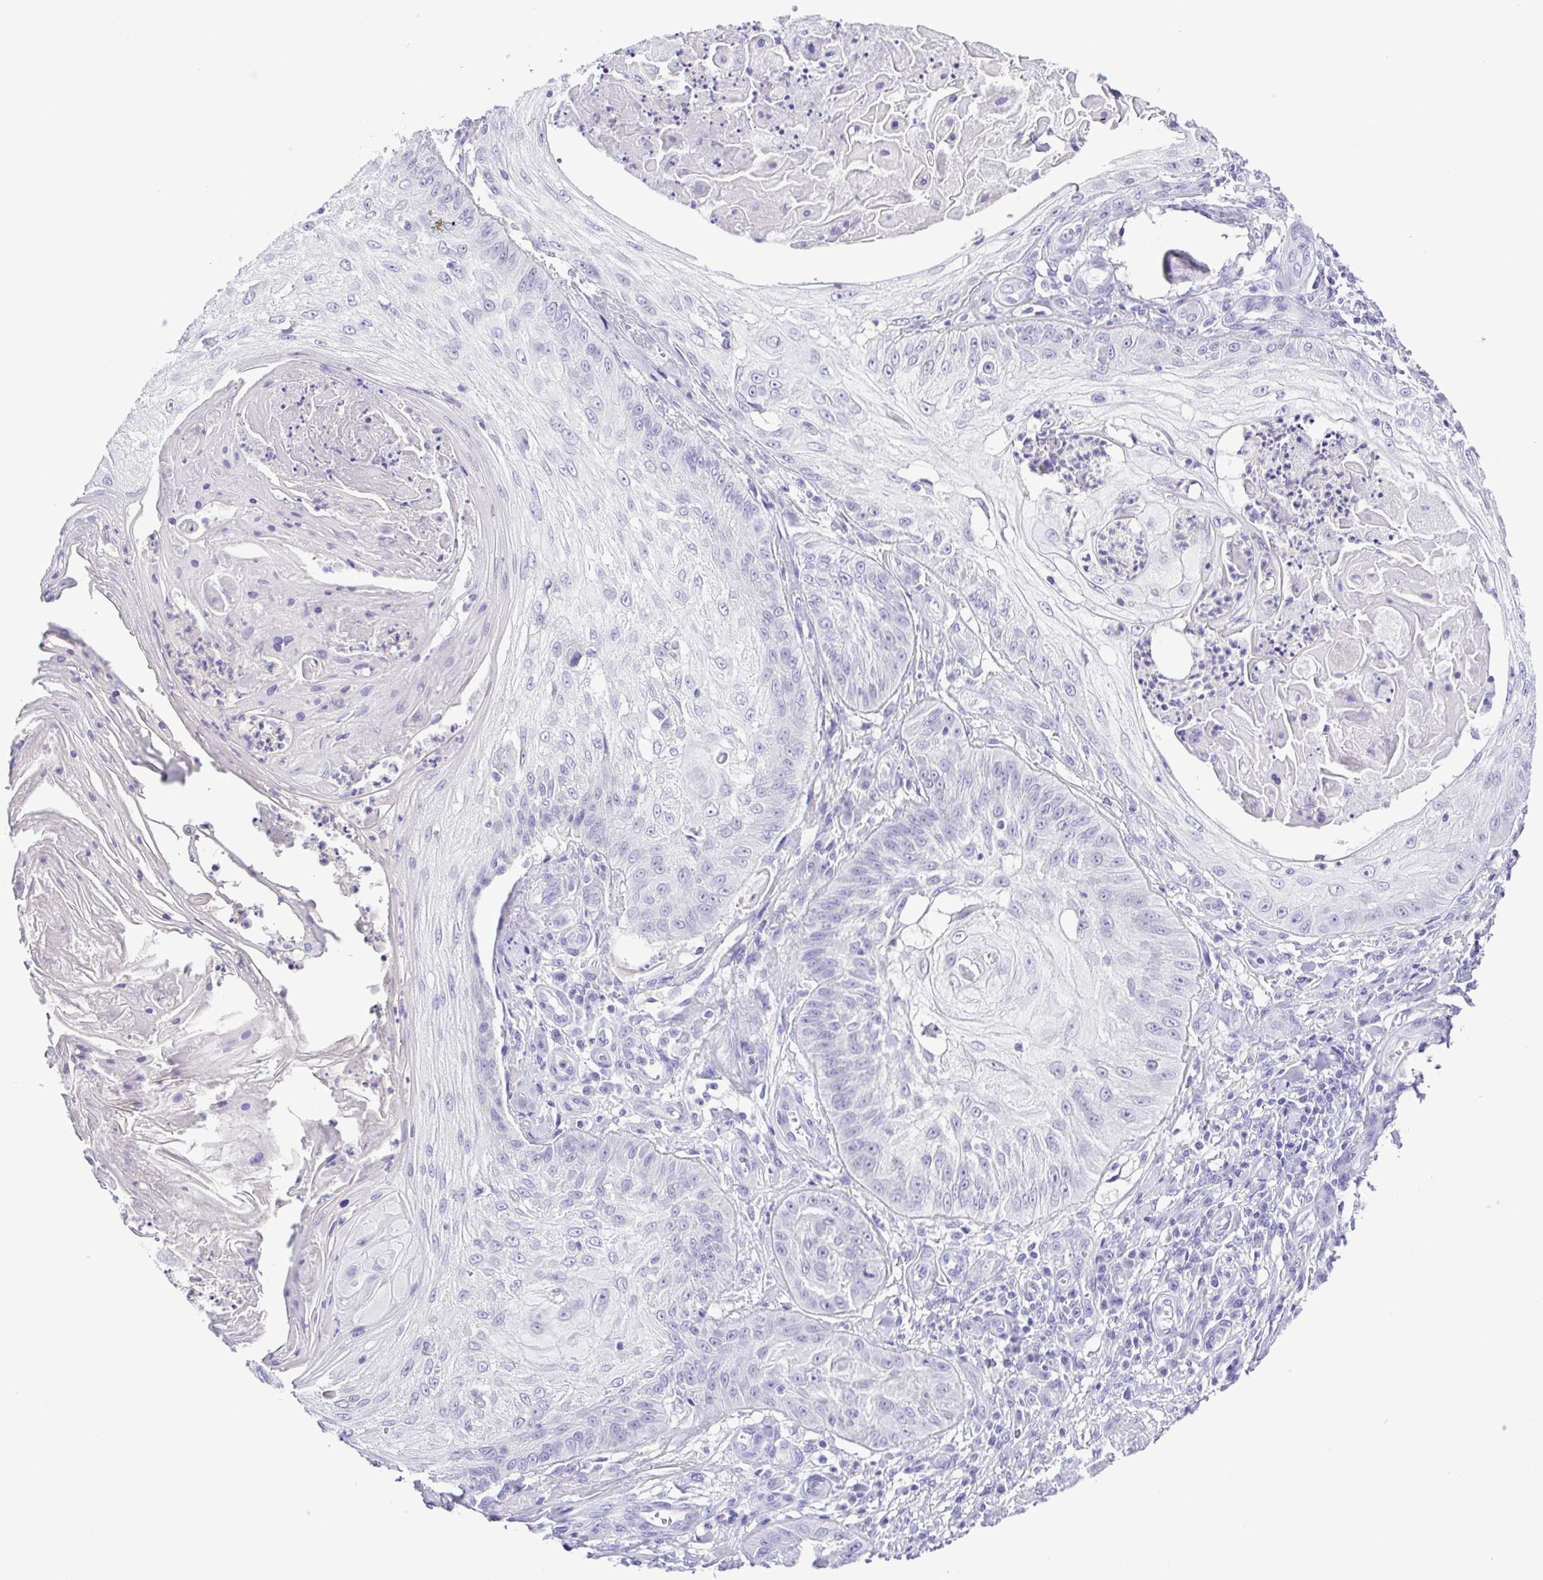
{"staining": {"intensity": "negative", "quantity": "none", "location": "none"}, "tissue": "skin cancer", "cell_type": "Tumor cells", "image_type": "cancer", "snomed": [{"axis": "morphology", "description": "Squamous cell carcinoma, NOS"}, {"axis": "topography", "description": "Skin"}], "caption": "An immunohistochemistry (IHC) image of skin cancer (squamous cell carcinoma) is shown. There is no staining in tumor cells of skin cancer (squamous cell carcinoma).", "gene": "SYT1", "patient": {"sex": "male", "age": 70}}